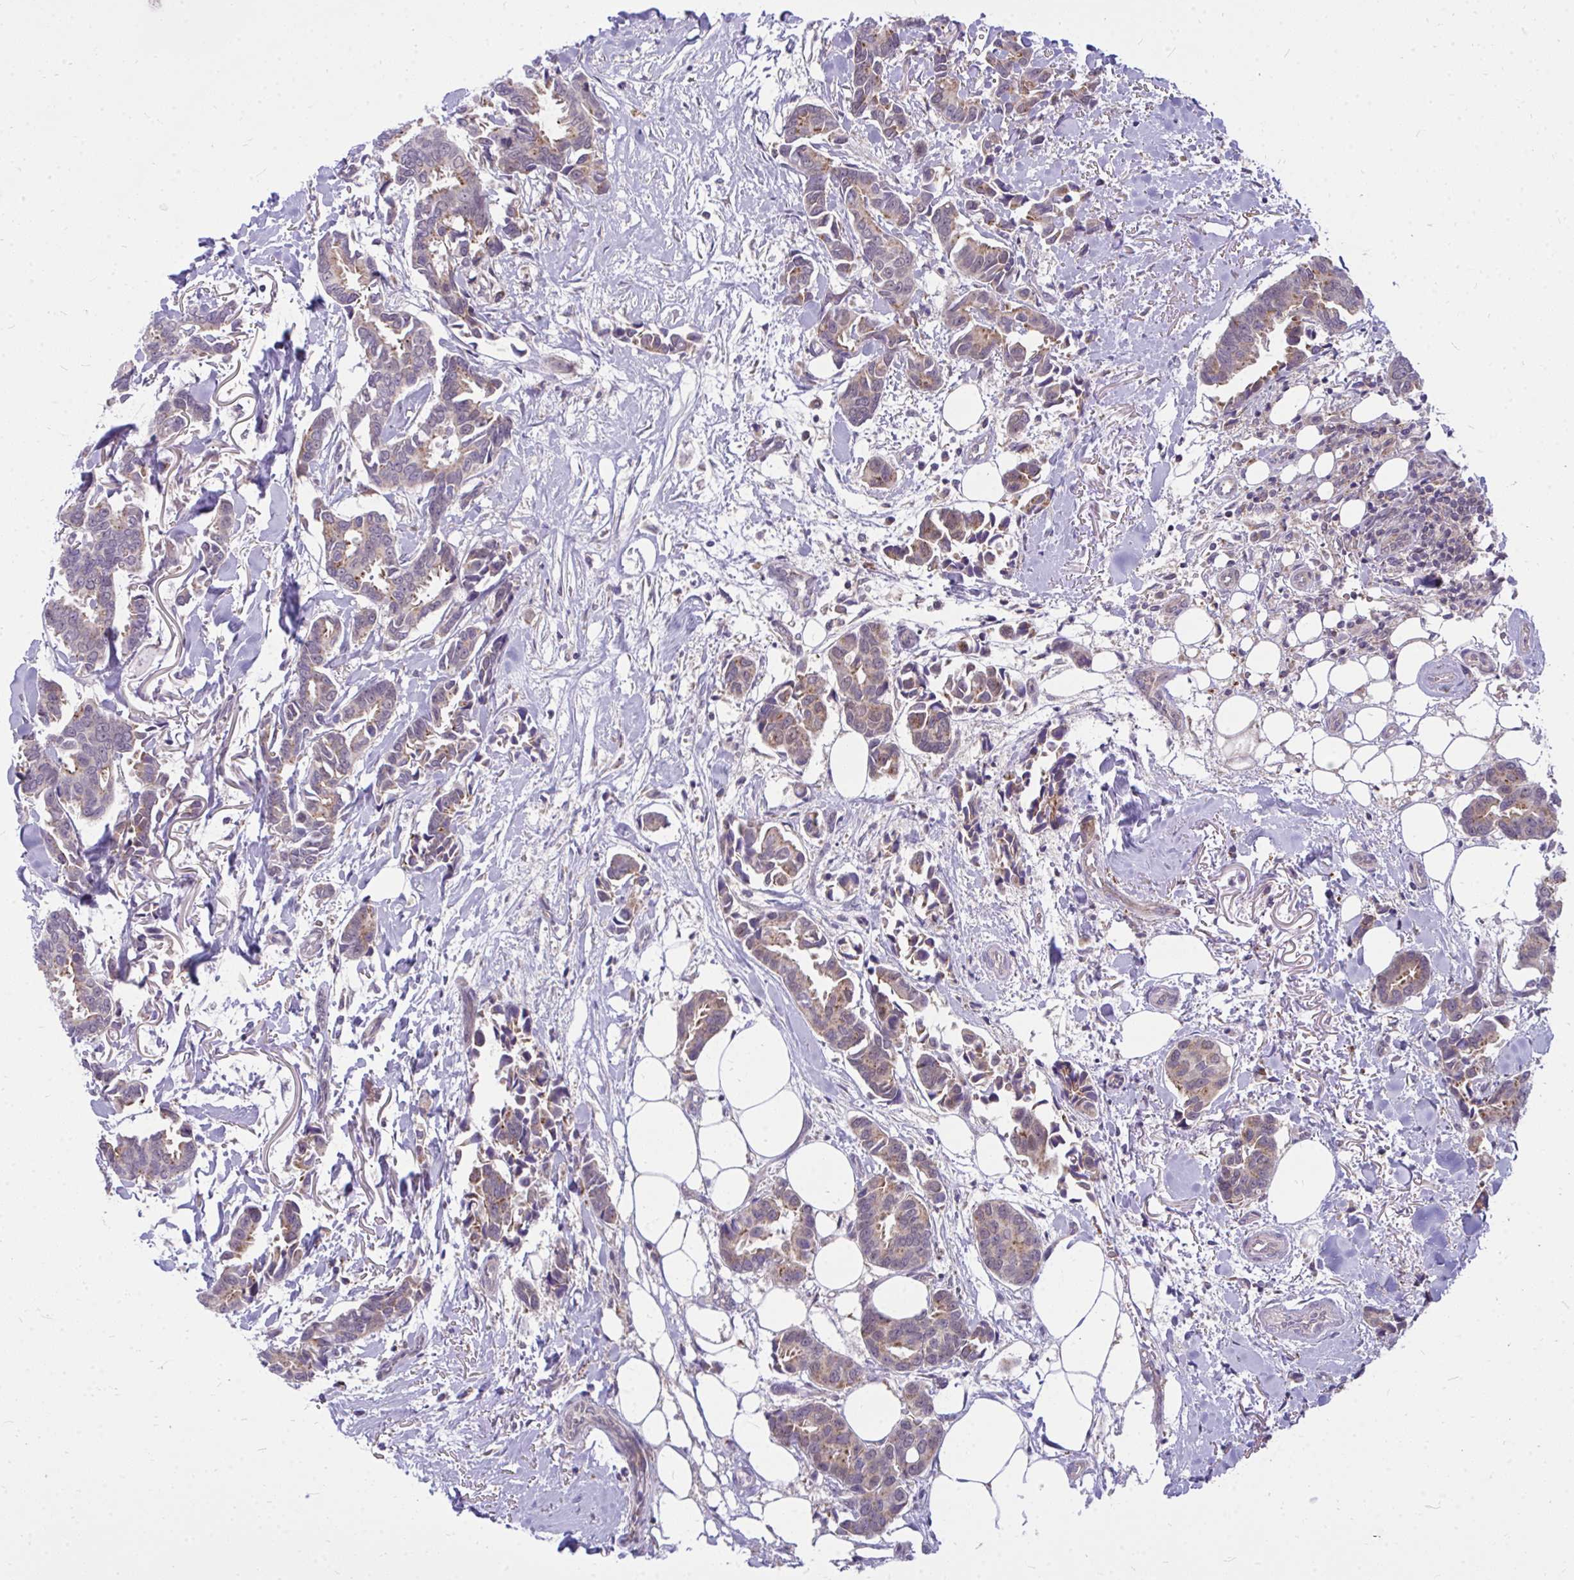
{"staining": {"intensity": "moderate", "quantity": "25%-75%", "location": "cytoplasmic/membranous"}, "tissue": "breast cancer", "cell_type": "Tumor cells", "image_type": "cancer", "snomed": [{"axis": "morphology", "description": "Duct carcinoma"}, {"axis": "topography", "description": "Breast"}], "caption": "A micrograph of human breast intraductal carcinoma stained for a protein exhibits moderate cytoplasmic/membranous brown staining in tumor cells.", "gene": "ZSCAN25", "patient": {"sex": "female", "age": 73}}